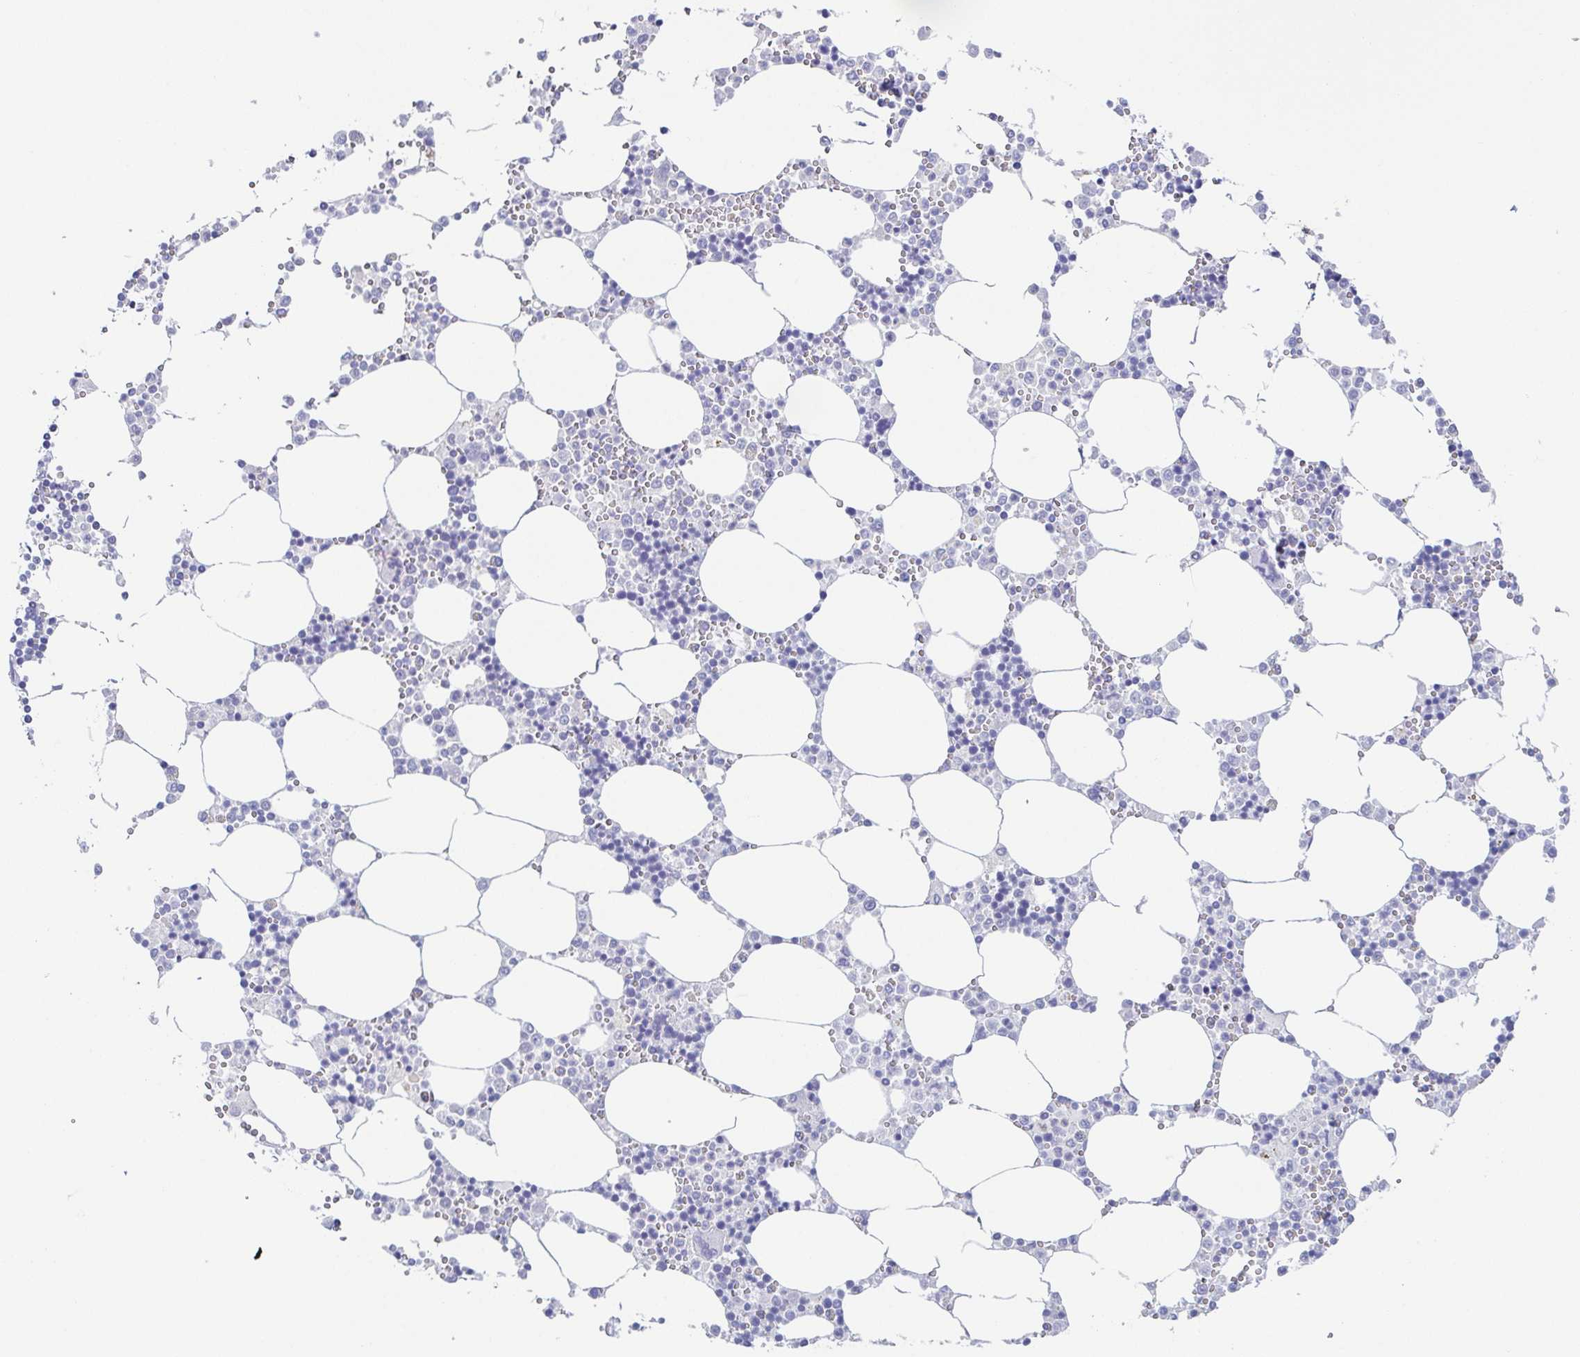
{"staining": {"intensity": "negative", "quantity": "none", "location": "none"}, "tissue": "bone marrow", "cell_type": "Hematopoietic cells", "image_type": "normal", "snomed": [{"axis": "morphology", "description": "Normal tissue, NOS"}, {"axis": "topography", "description": "Bone marrow"}], "caption": "Human bone marrow stained for a protein using immunohistochemistry displays no staining in hematopoietic cells.", "gene": "COL17A1", "patient": {"sex": "male", "age": 54}}